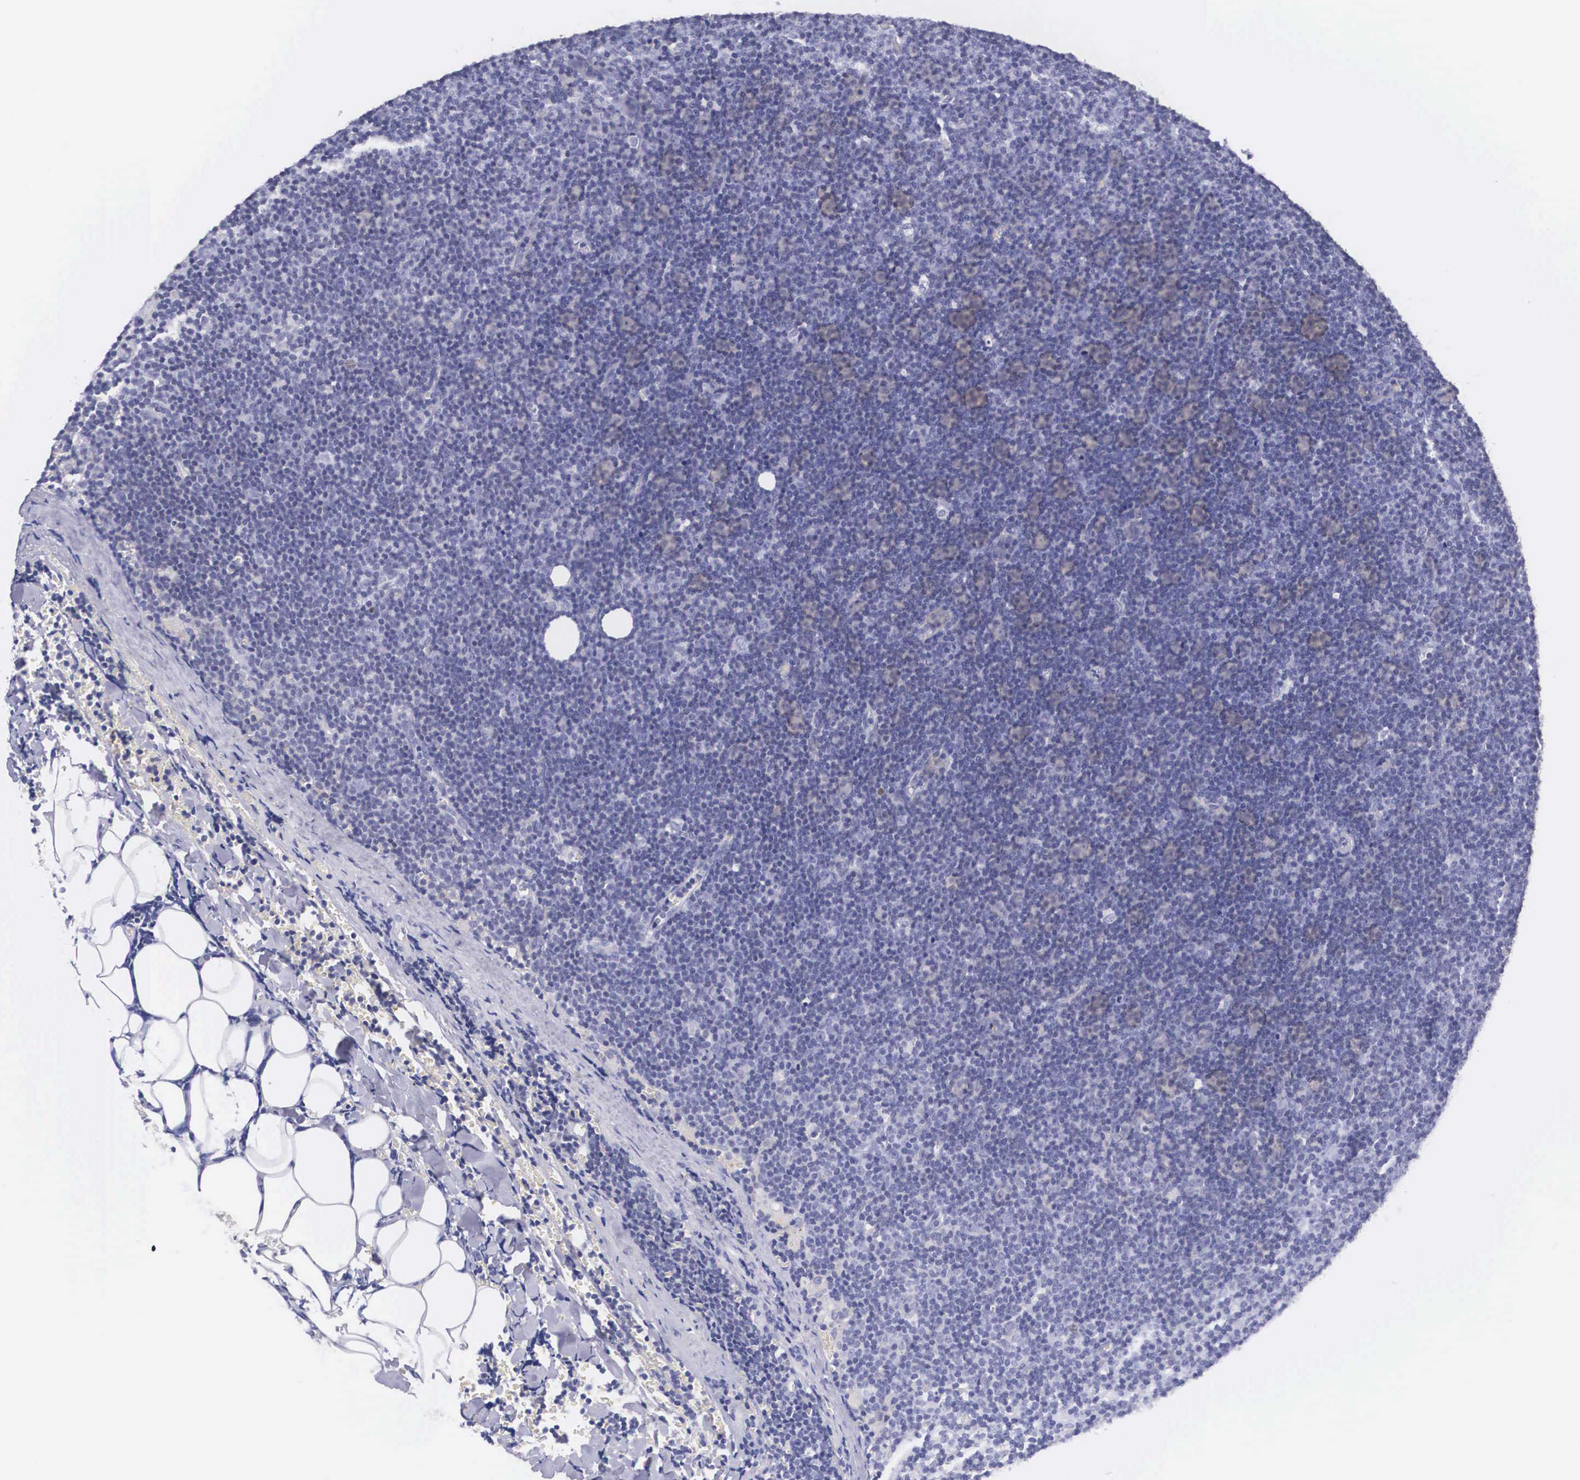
{"staining": {"intensity": "negative", "quantity": "none", "location": "none"}, "tissue": "lymphoma", "cell_type": "Tumor cells", "image_type": "cancer", "snomed": [{"axis": "morphology", "description": "Malignant lymphoma, non-Hodgkin's type, Low grade"}, {"axis": "topography", "description": "Lymph node"}], "caption": "Immunohistochemistry of human lymphoma demonstrates no expression in tumor cells.", "gene": "NR4A2", "patient": {"sex": "male", "age": 57}}